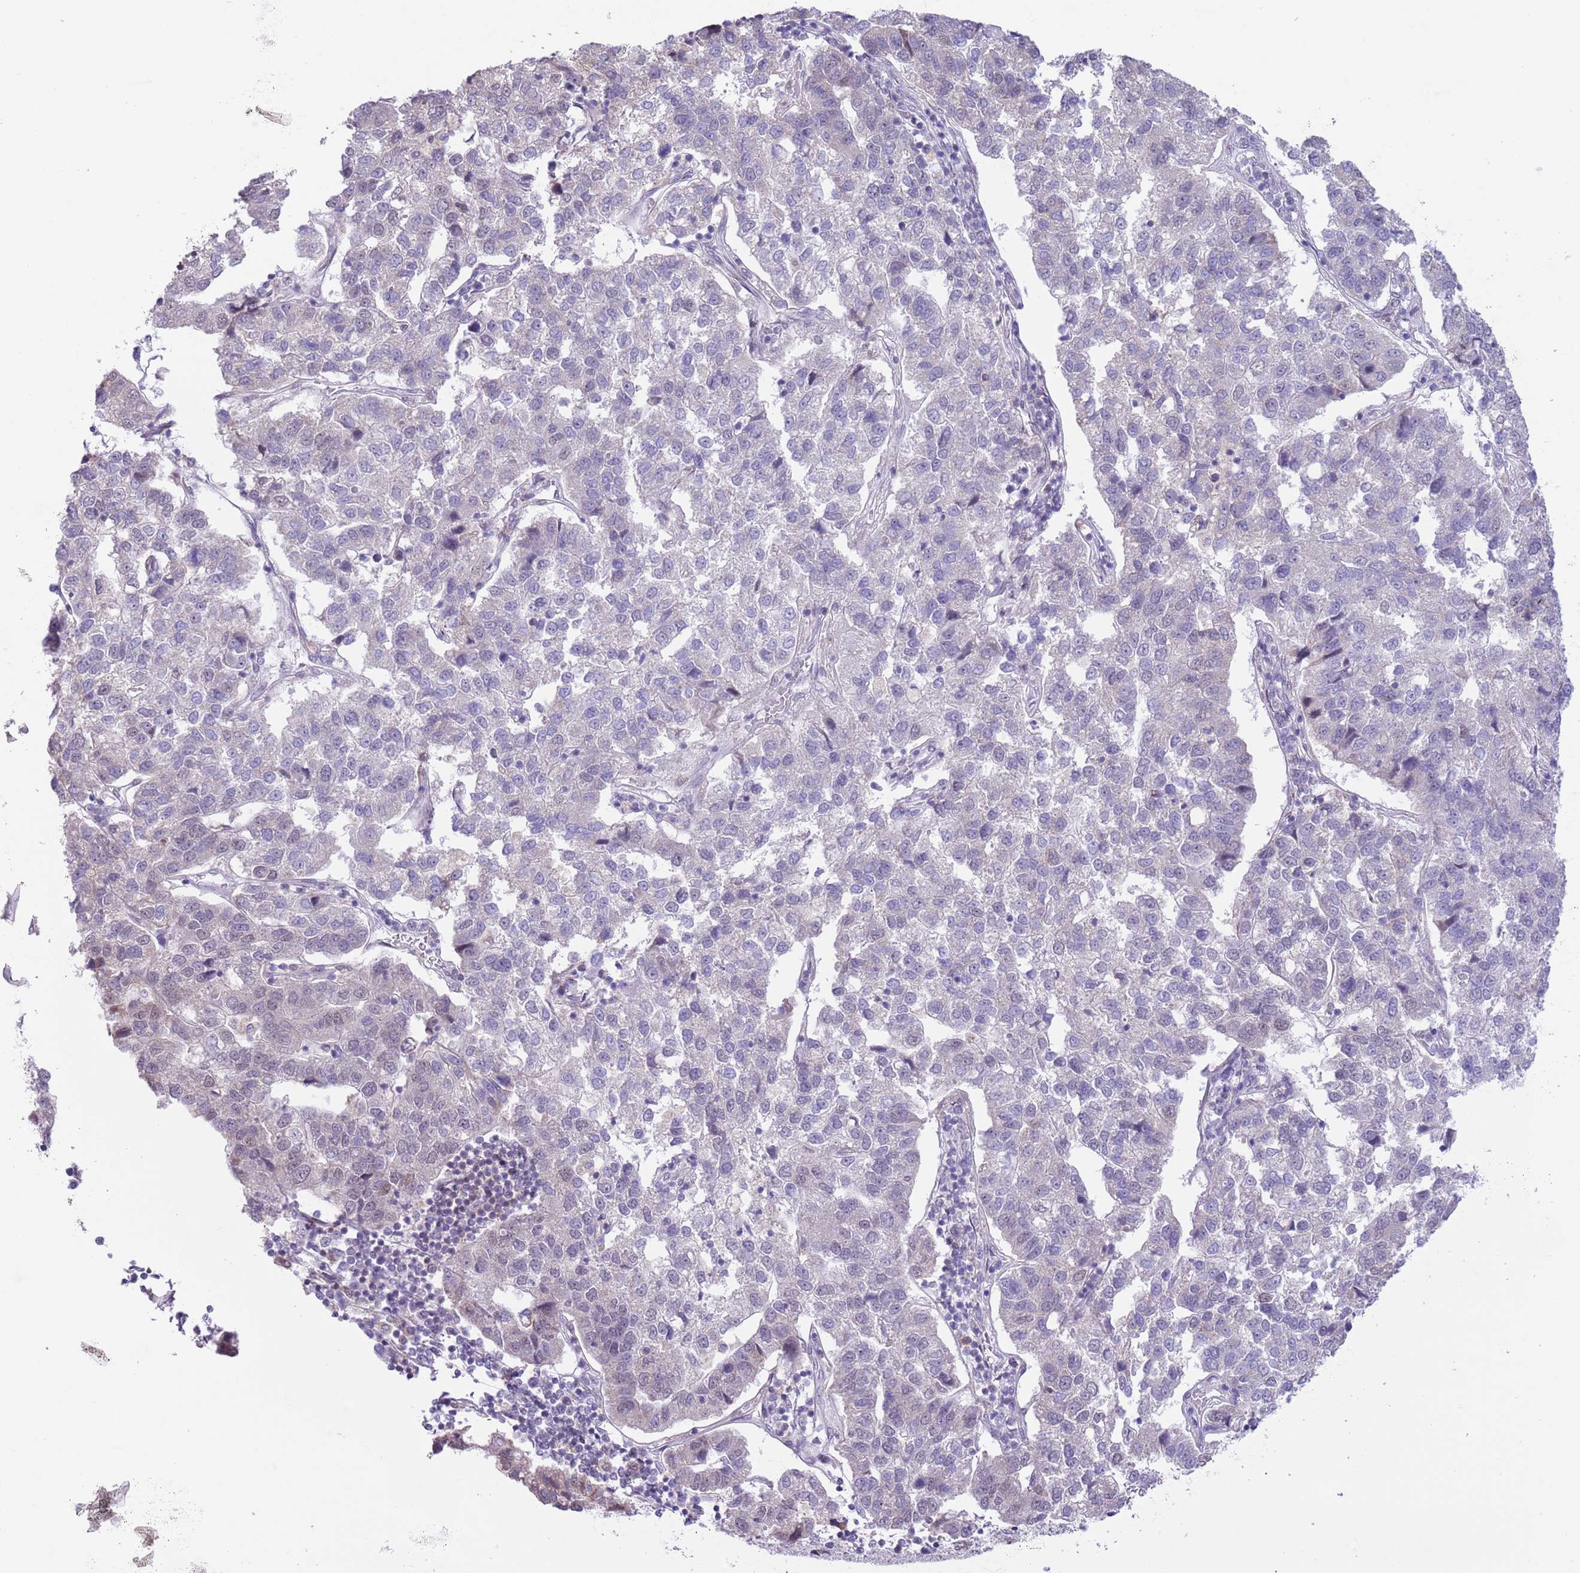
{"staining": {"intensity": "negative", "quantity": "none", "location": "none"}, "tissue": "pancreatic cancer", "cell_type": "Tumor cells", "image_type": "cancer", "snomed": [{"axis": "morphology", "description": "Adenocarcinoma, NOS"}, {"axis": "topography", "description": "Pancreas"}], "caption": "Immunohistochemistry (IHC) photomicrograph of human adenocarcinoma (pancreatic) stained for a protein (brown), which demonstrates no positivity in tumor cells. (DAB IHC, high magnification).", "gene": "ZNF576", "patient": {"sex": "female", "age": 61}}